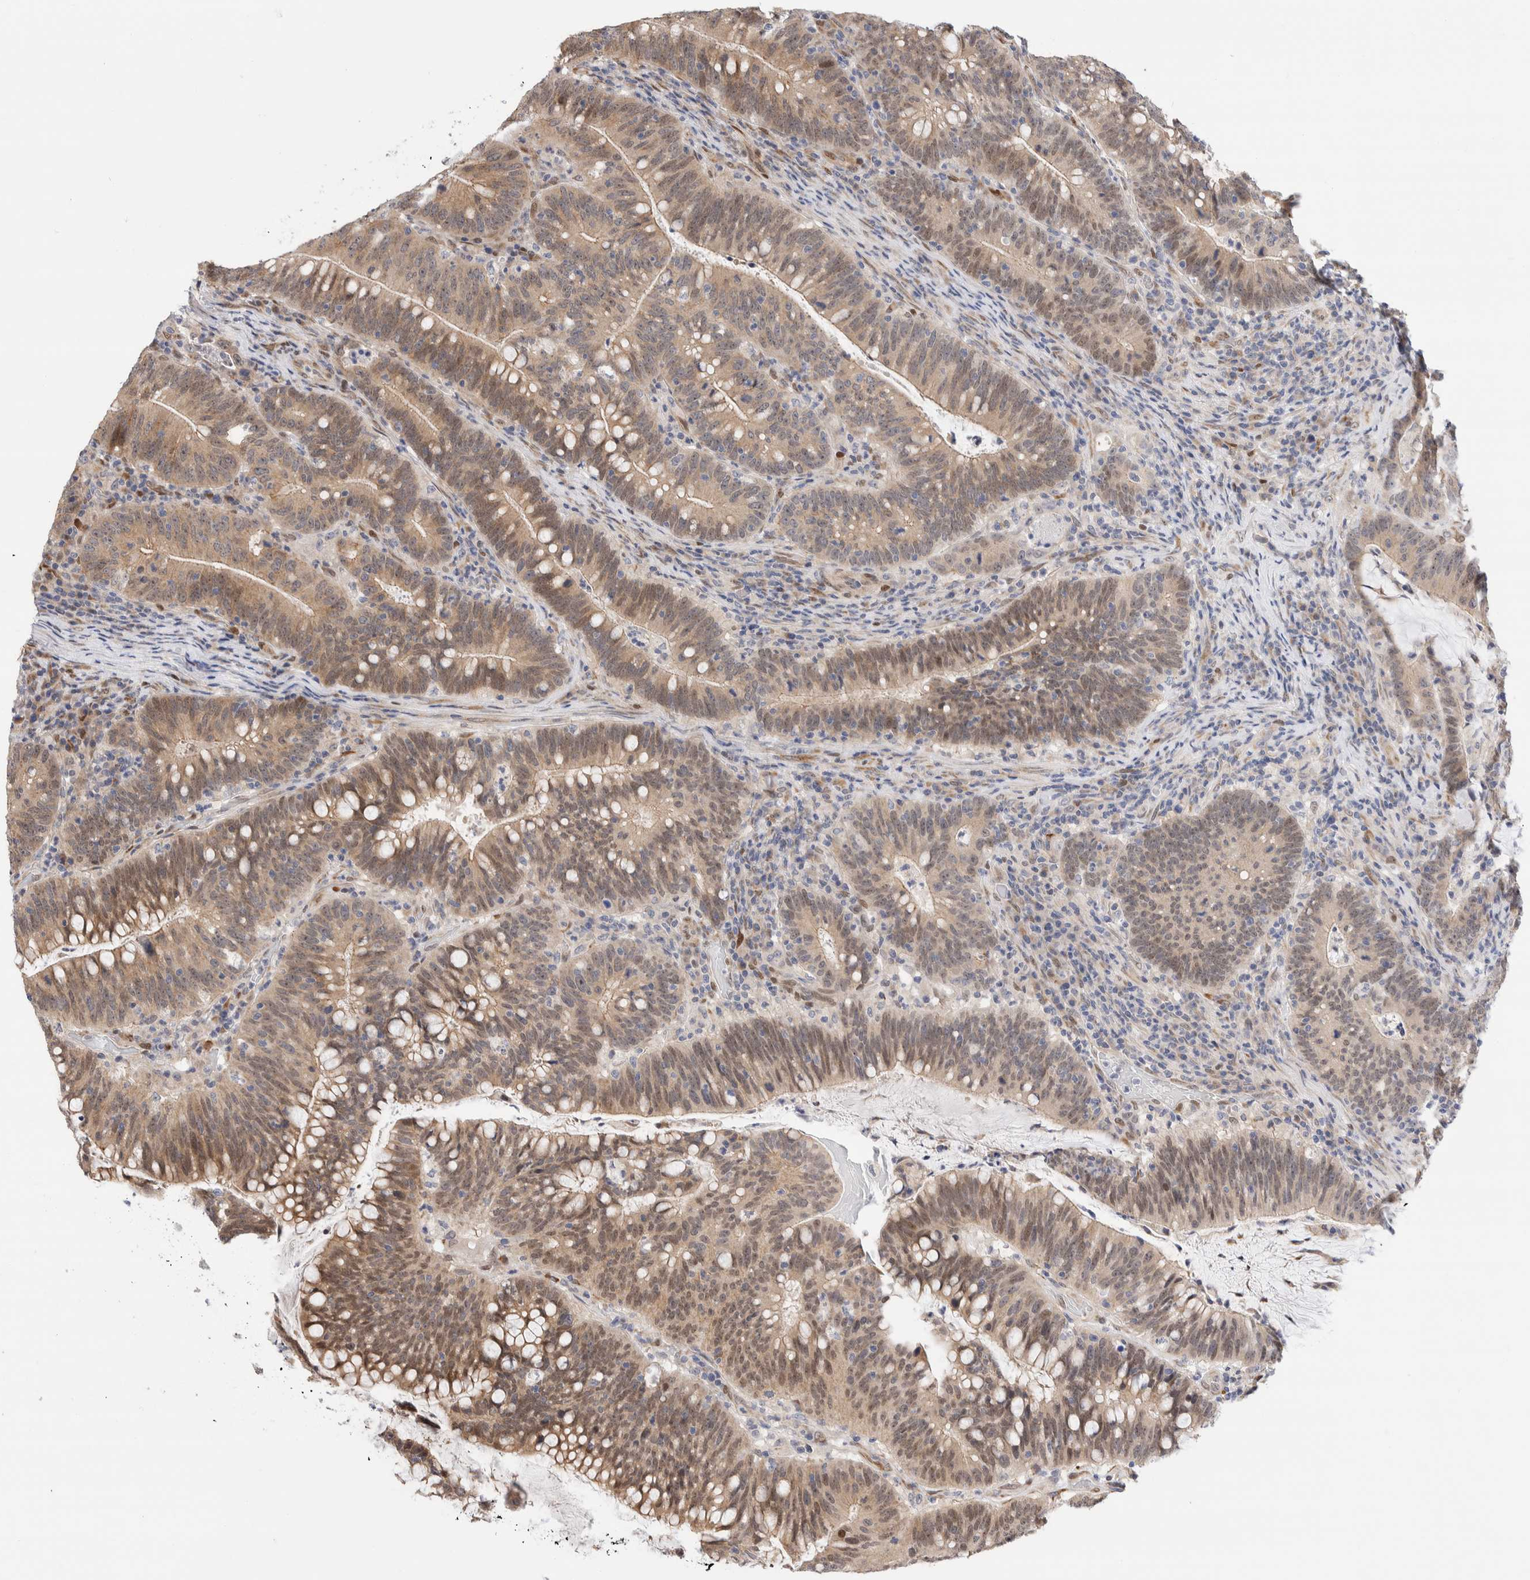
{"staining": {"intensity": "moderate", "quantity": ">75%", "location": "cytoplasmic/membranous,nuclear"}, "tissue": "colorectal cancer", "cell_type": "Tumor cells", "image_type": "cancer", "snomed": [{"axis": "morphology", "description": "Adenocarcinoma, NOS"}, {"axis": "topography", "description": "Colon"}], "caption": "An image showing moderate cytoplasmic/membranous and nuclear staining in about >75% of tumor cells in colorectal cancer, as visualized by brown immunohistochemical staining.", "gene": "NSMAF", "patient": {"sex": "female", "age": 66}}